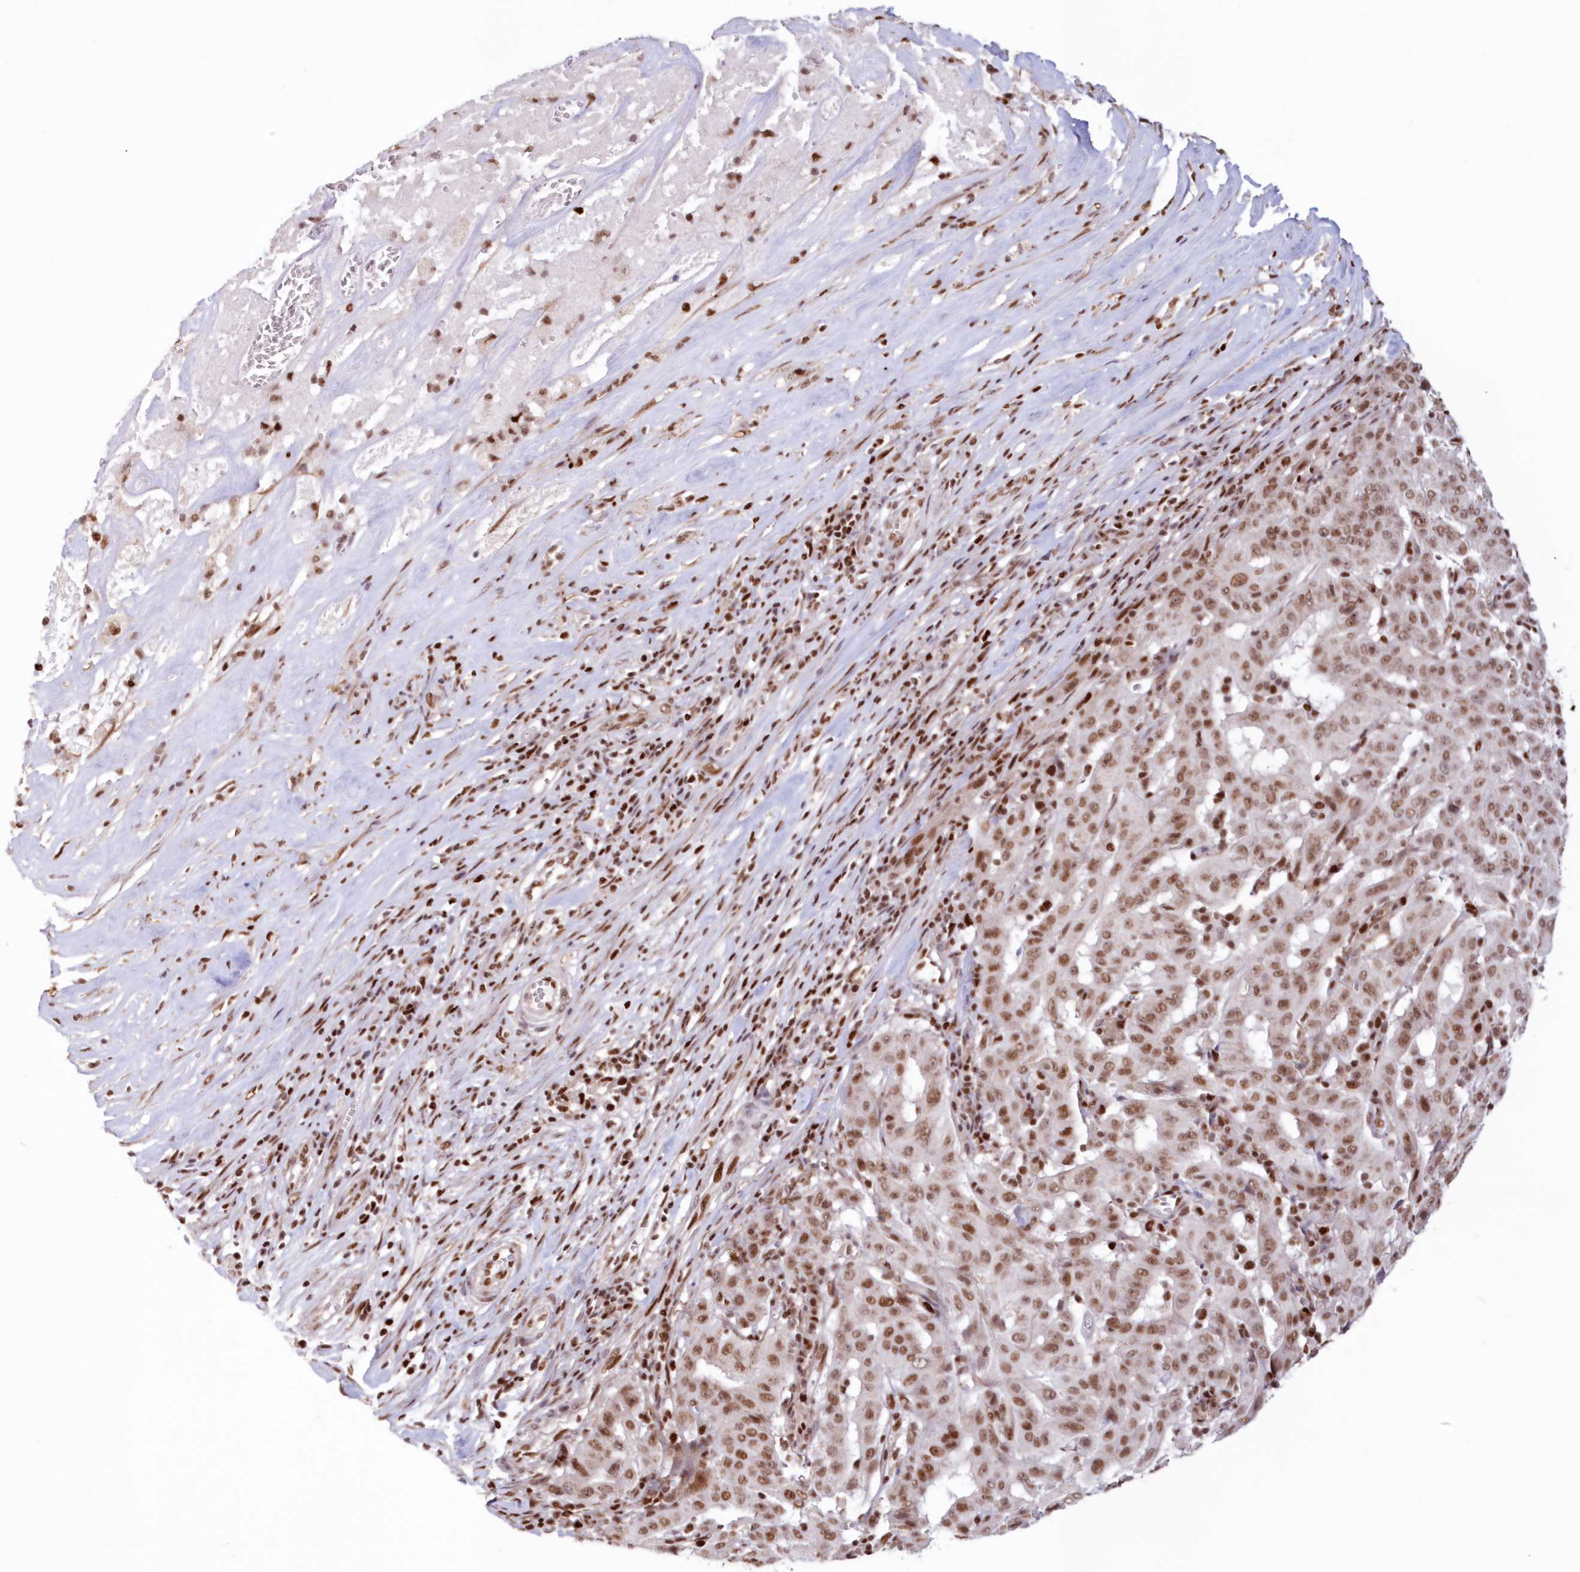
{"staining": {"intensity": "moderate", "quantity": ">75%", "location": "nuclear"}, "tissue": "pancreatic cancer", "cell_type": "Tumor cells", "image_type": "cancer", "snomed": [{"axis": "morphology", "description": "Adenocarcinoma, NOS"}, {"axis": "topography", "description": "Pancreas"}], "caption": "The photomicrograph displays a brown stain indicating the presence of a protein in the nuclear of tumor cells in adenocarcinoma (pancreatic).", "gene": "POLR2B", "patient": {"sex": "male", "age": 63}}